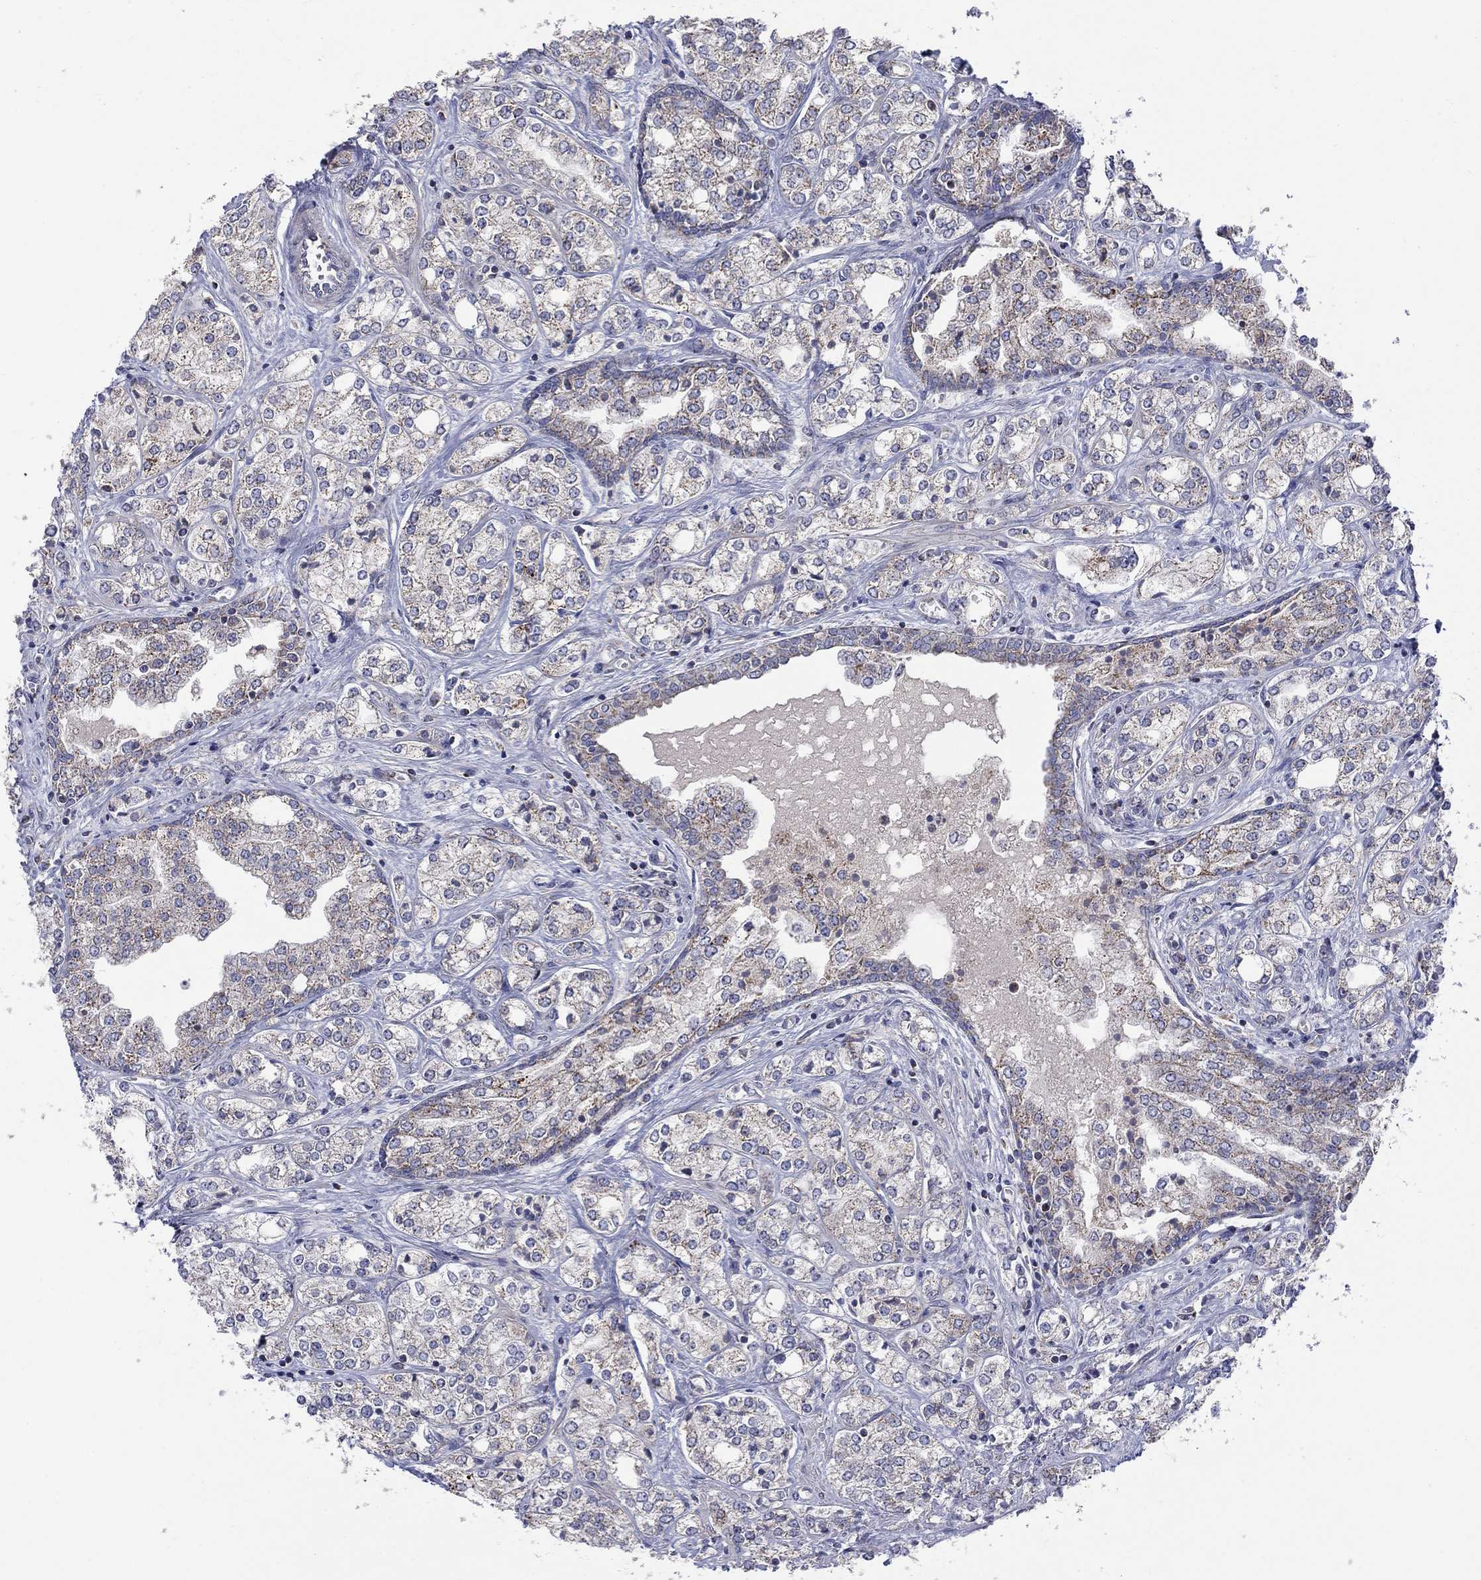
{"staining": {"intensity": "moderate", "quantity": "25%-75%", "location": "cytoplasmic/membranous"}, "tissue": "prostate cancer", "cell_type": "Tumor cells", "image_type": "cancer", "snomed": [{"axis": "morphology", "description": "Adenocarcinoma, NOS"}, {"axis": "topography", "description": "Prostate and seminal vesicle, NOS"}, {"axis": "topography", "description": "Prostate"}], "caption": "An immunohistochemistry (IHC) micrograph of neoplastic tissue is shown. Protein staining in brown shows moderate cytoplasmic/membranous positivity in prostate cancer (adenocarcinoma) within tumor cells.", "gene": "HPS5", "patient": {"sex": "male", "age": 62}}